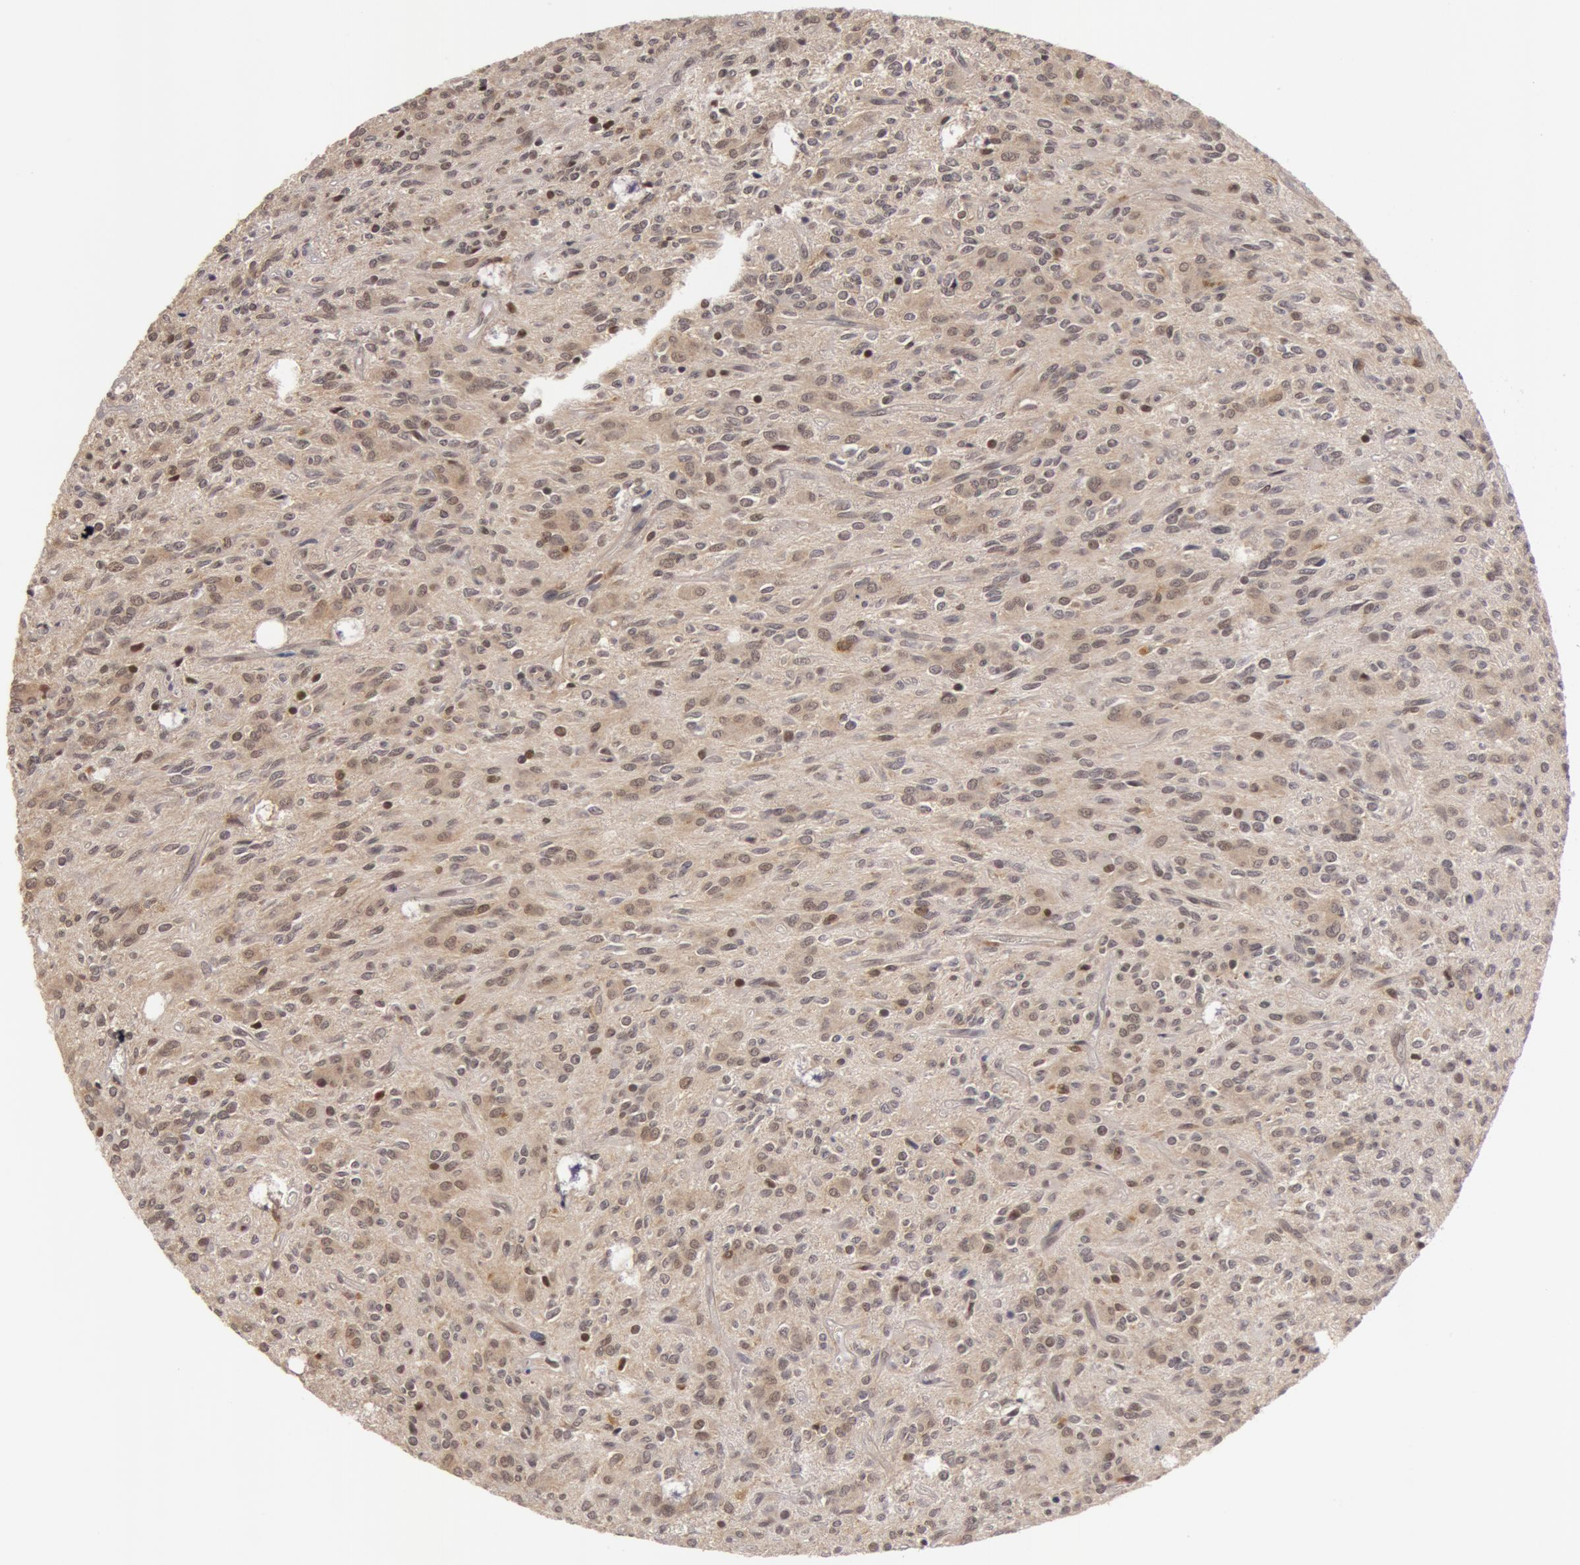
{"staining": {"intensity": "weak", "quantity": "<25%", "location": "nuclear"}, "tissue": "glioma", "cell_type": "Tumor cells", "image_type": "cancer", "snomed": [{"axis": "morphology", "description": "Glioma, malignant, Low grade"}, {"axis": "topography", "description": "Brain"}], "caption": "The histopathology image demonstrates no significant positivity in tumor cells of low-grade glioma (malignant).", "gene": "ZNF350", "patient": {"sex": "female", "age": 15}}